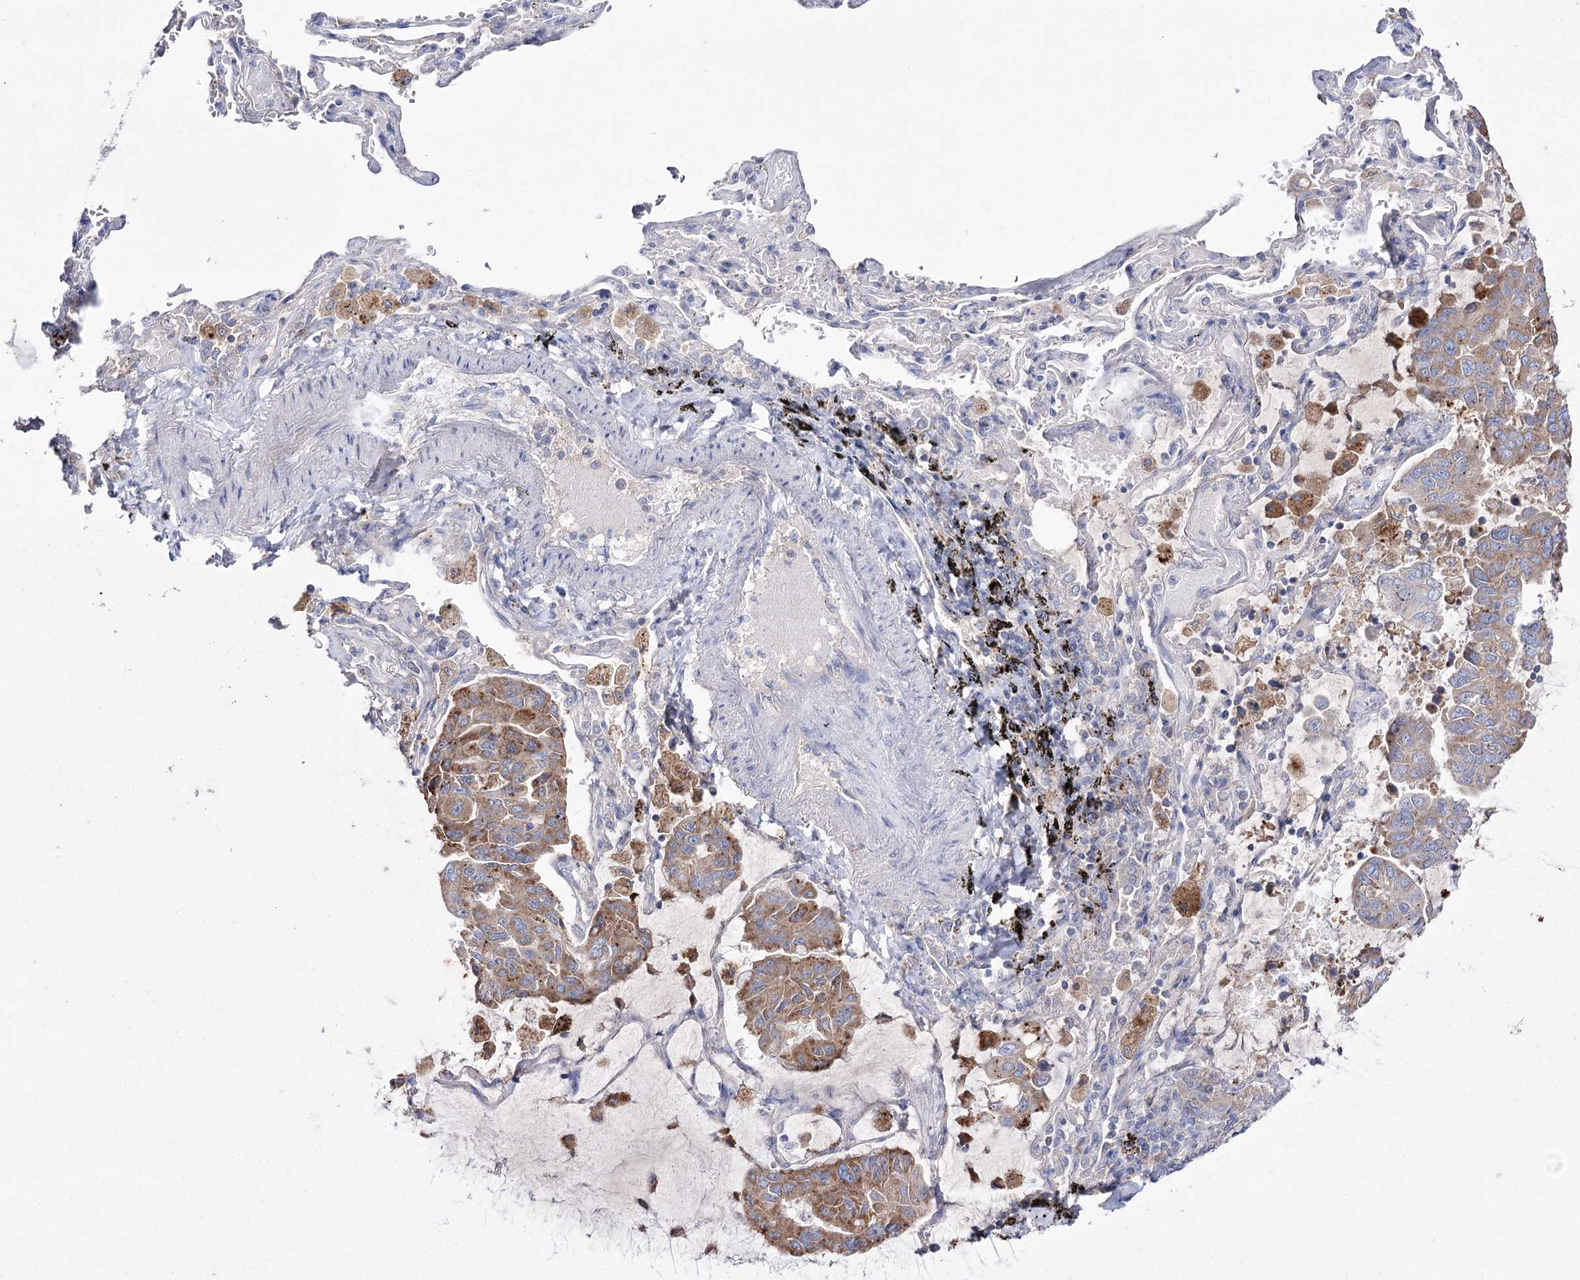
{"staining": {"intensity": "moderate", "quantity": ">75%", "location": "cytoplasmic/membranous"}, "tissue": "lung cancer", "cell_type": "Tumor cells", "image_type": "cancer", "snomed": [{"axis": "morphology", "description": "Adenocarcinoma, NOS"}, {"axis": "topography", "description": "Lung"}], "caption": "The micrograph shows immunohistochemical staining of adenocarcinoma (lung). There is moderate cytoplasmic/membranous expression is seen in about >75% of tumor cells.", "gene": "NAGLU", "patient": {"sex": "male", "age": 64}}